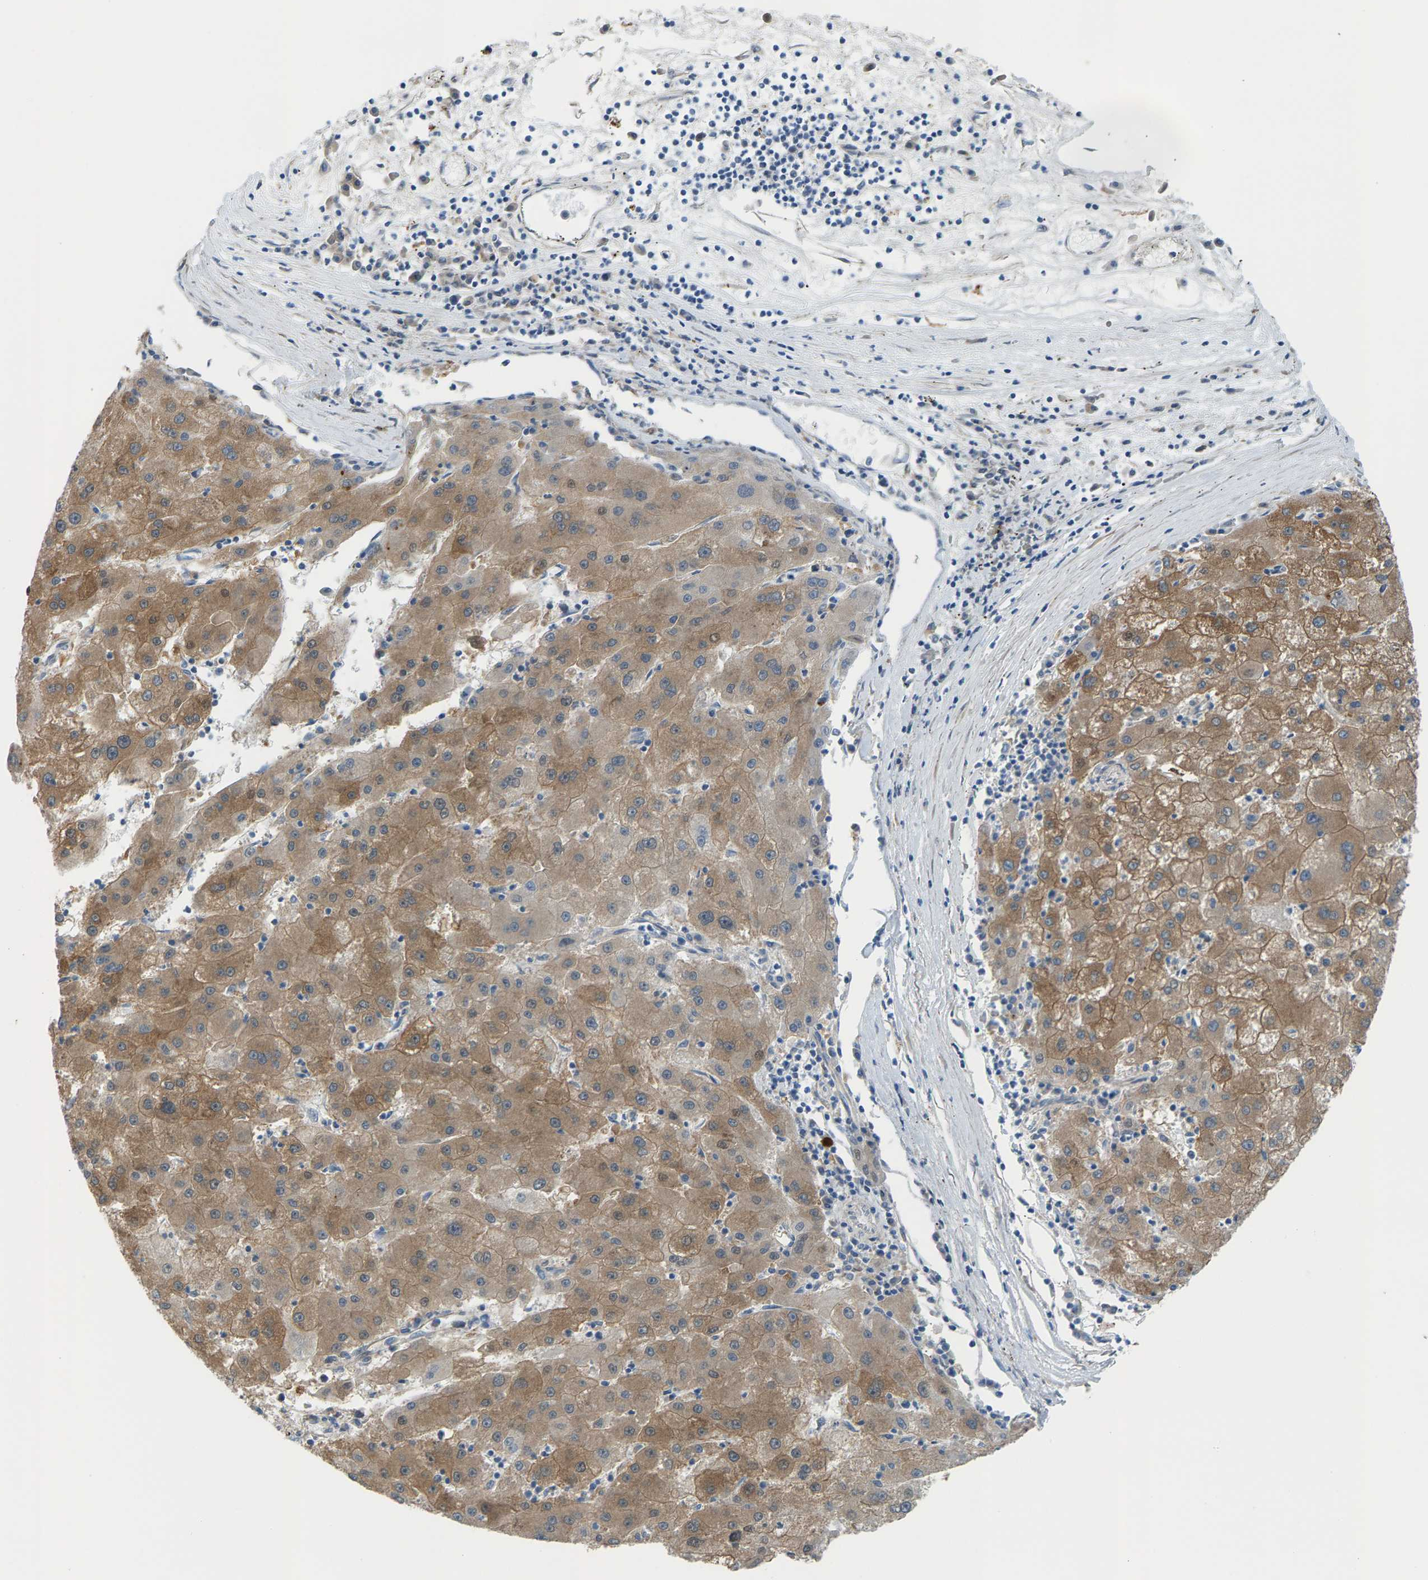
{"staining": {"intensity": "moderate", "quantity": ">75%", "location": "cytoplasmic/membranous"}, "tissue": "liver cancer", "cell_type": "Tumor cells", "image_type": "cancer", "snomed": [{"axis": "morphology", "description": "Carcinoma, Hepatocellular, NOS"}, {"axis": "topography", "description": "Liver"}], "caption": "Immunohistochemistry histopathology image of neoplastic tissue: human liver cancer (hepatocellular carcinoma) stained using IHC exhibits medium levels of moderate protein expression localized specifically in the cytoplasmic/membranous of tumor cells, appearing as a cytoplasmic/membranous brown color.", "gene": "PDCL", "patient": {"sex": "male", "age": 72}}